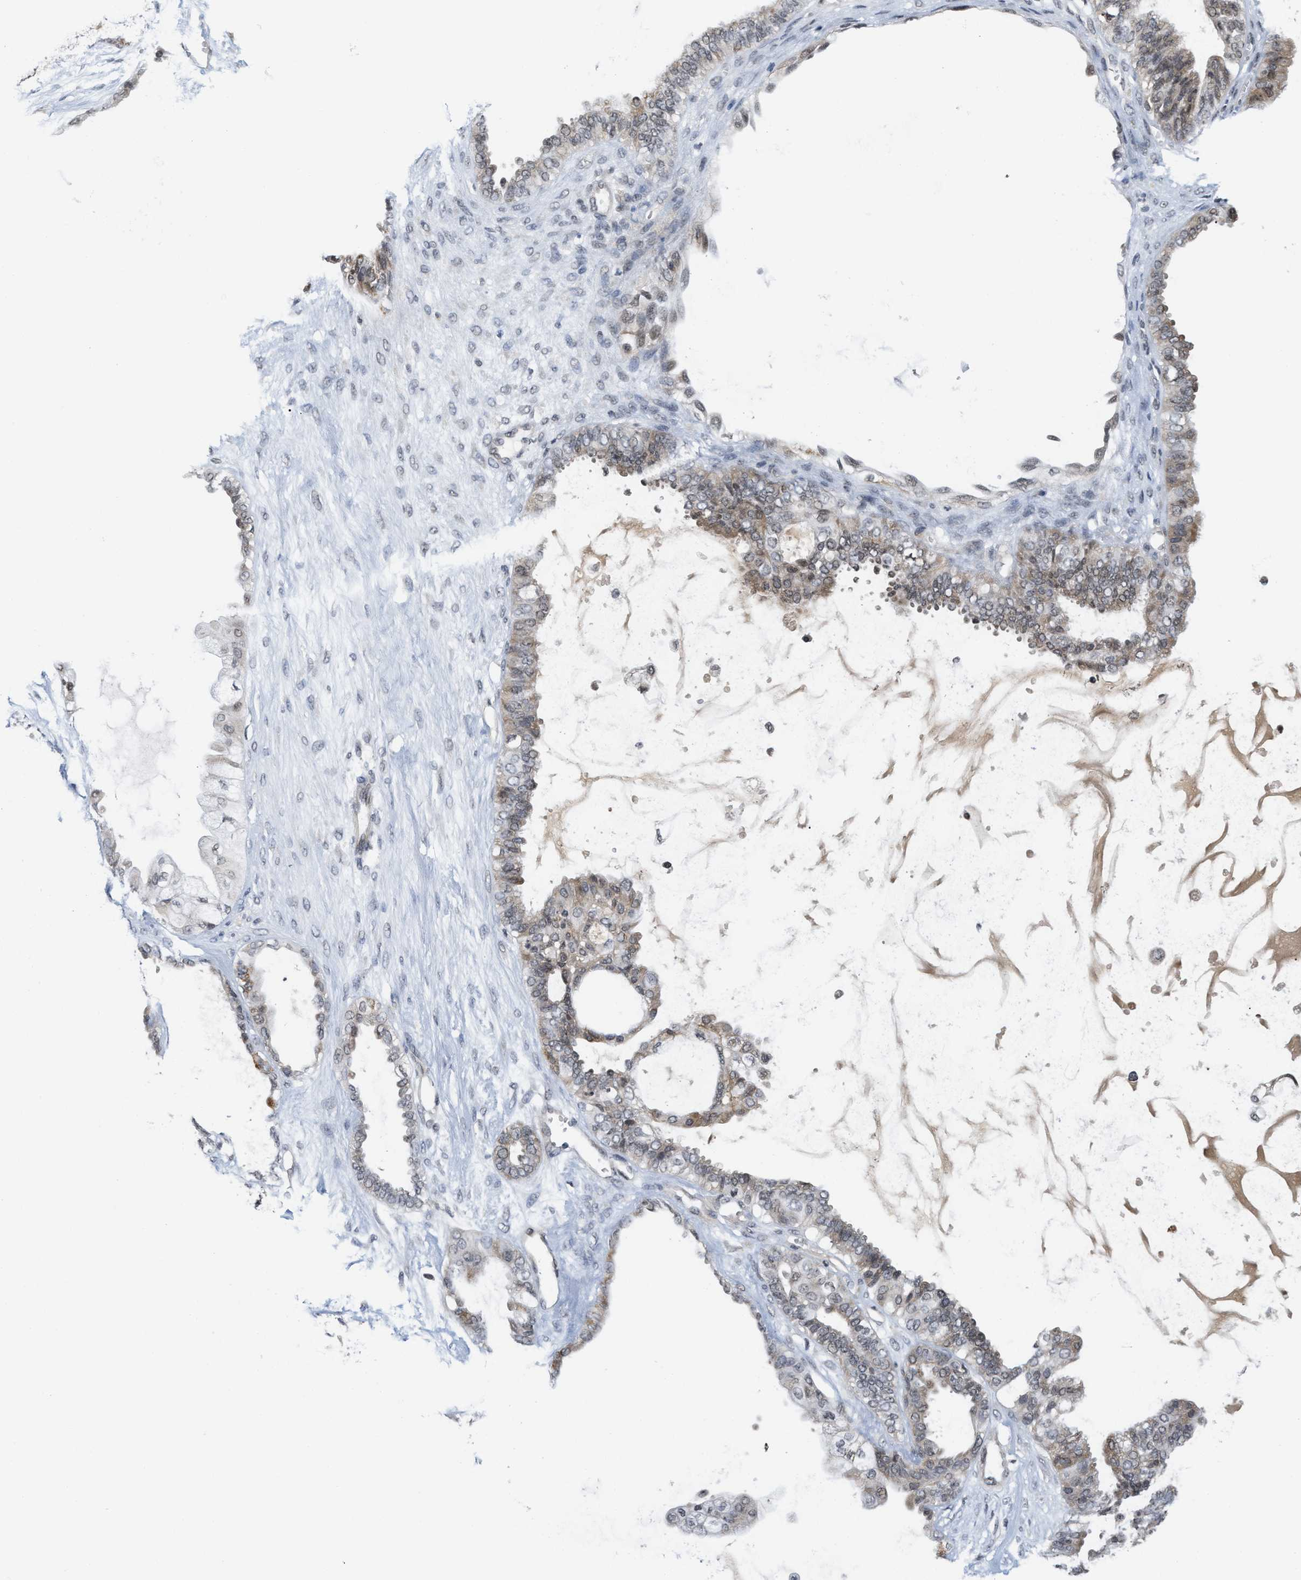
{"staining": {"intensity": "moderate", "quantity": "<25%", "location": "cytoplasmic/membranous"}, "tissue": "ovarian cancer", "cell_type": "Tumor cells", "image_type": "cancer", "snomed": [{"axis": "morphology", "description": "Carcinoma, NOS"}, {"axis": "morphology", "description": "Carcinoma, endometroid"}, {"axis": "topography", "description": "Ovary"}], "caption": "Protein expression analysis of ovarian cancer (carcinoma) displays moderate cytoplasmic/membranous positivity in about <25% of tumor cells.", "gene": "ANKRD6", "patient": {"sex": "female", "age": 50}}